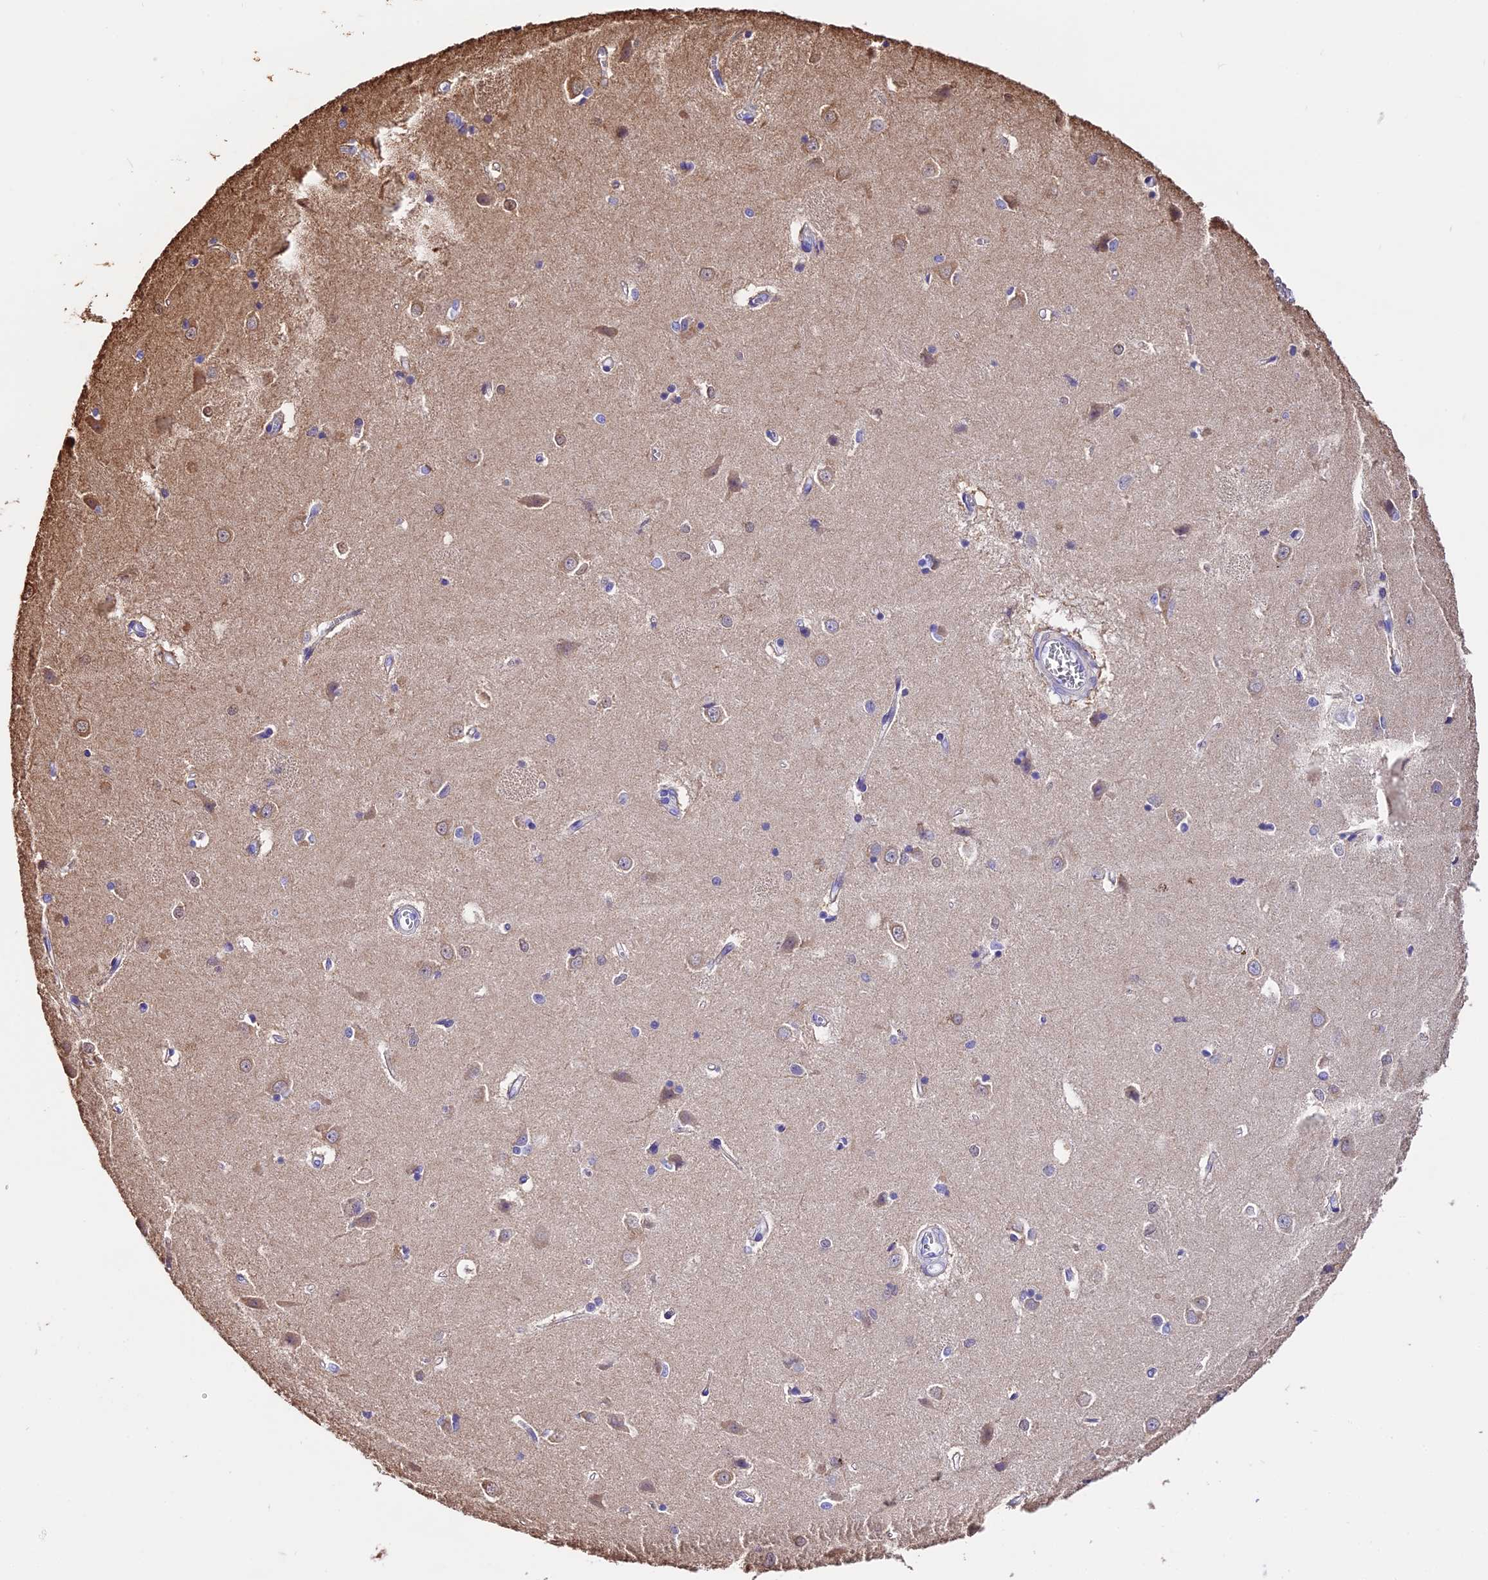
{"staining": {"intensity": "moderate", "quantity": "<25%", "location": "nuclear"}, "tissue": "caudate", "cell_type": "Glial cells", "image_type": "normal", "snomed": [{"axis": "morphology", "description": "Normal tissue, NOS"}, {"axis": "topography", "description": "Lateral ventricle wall"}], "caption": "DAB (3,3'-diaminobenzidine) immunohistochemical staining of unremarkable caudate demonstrates moderate nuclear protein positivity in approximately <25% of glial cells. The staining is performed using DAB brown chromogen to label protein expression. The nuclei are counter-stained blue using hematoxylin.", "gene": "MAP3K7CL", "patient": {"sex": "male", "age": 37}}